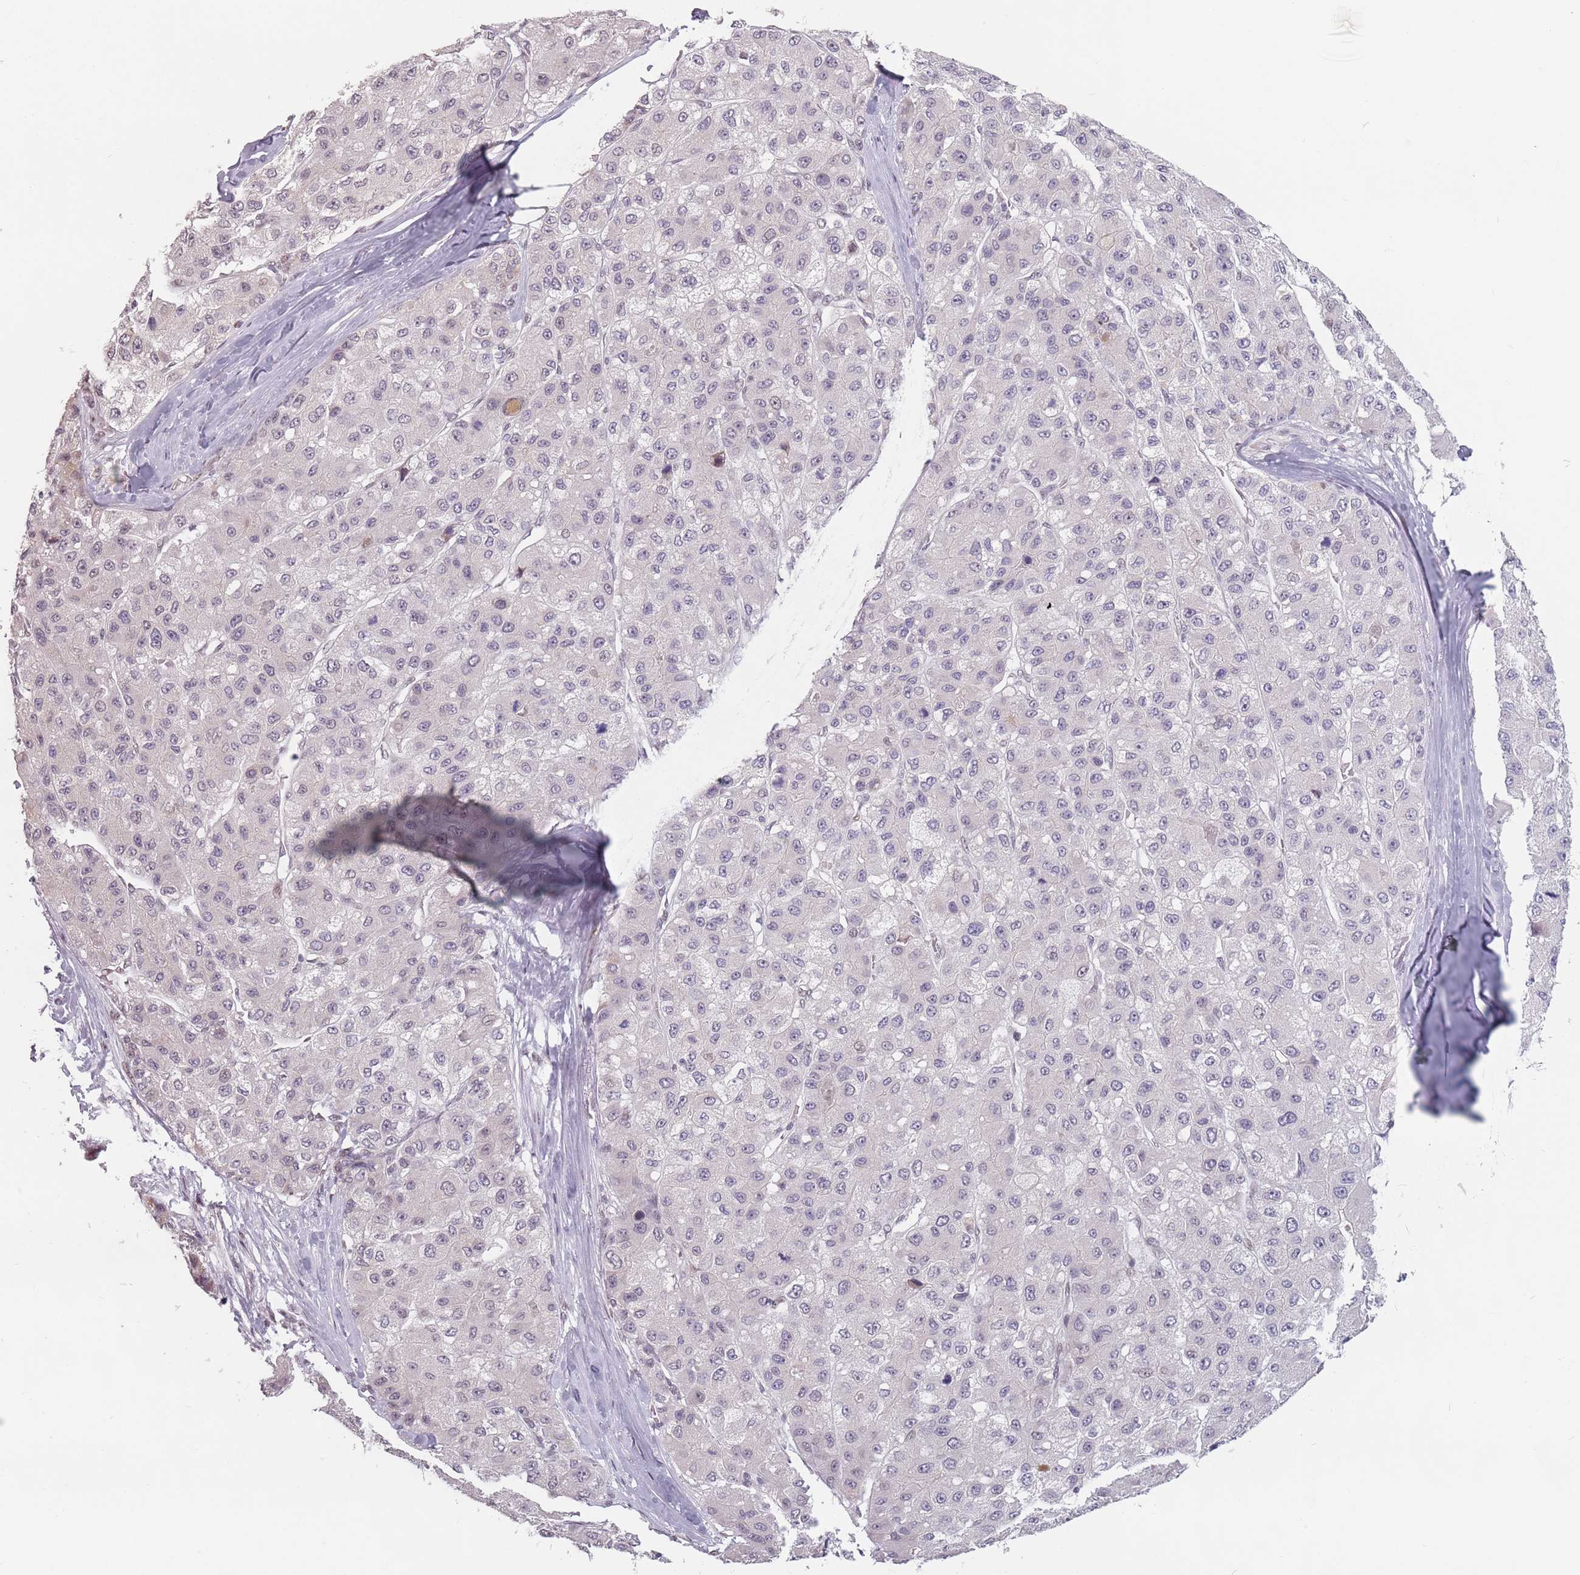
{"staining": {"intensity": "weak", "quantity": "<25%", "location": "nuclear"}, "tissue": "liver cancer", "cell_type": "Tumor cells", "image_type": "cancer", "snomed": [{"axis": "morphology", "description": "Carcinoma, Hepatocellular, NOS"}, {"axis": "topography", "description": "Liver"}], "caption": "The IHC histopathology image has no significant positivity in tumor cells of liver cancer (hepatocellular carcinoma) tissue.", "gene": "PTCHD1", "patient": {"sex": "male", "age": 80}}